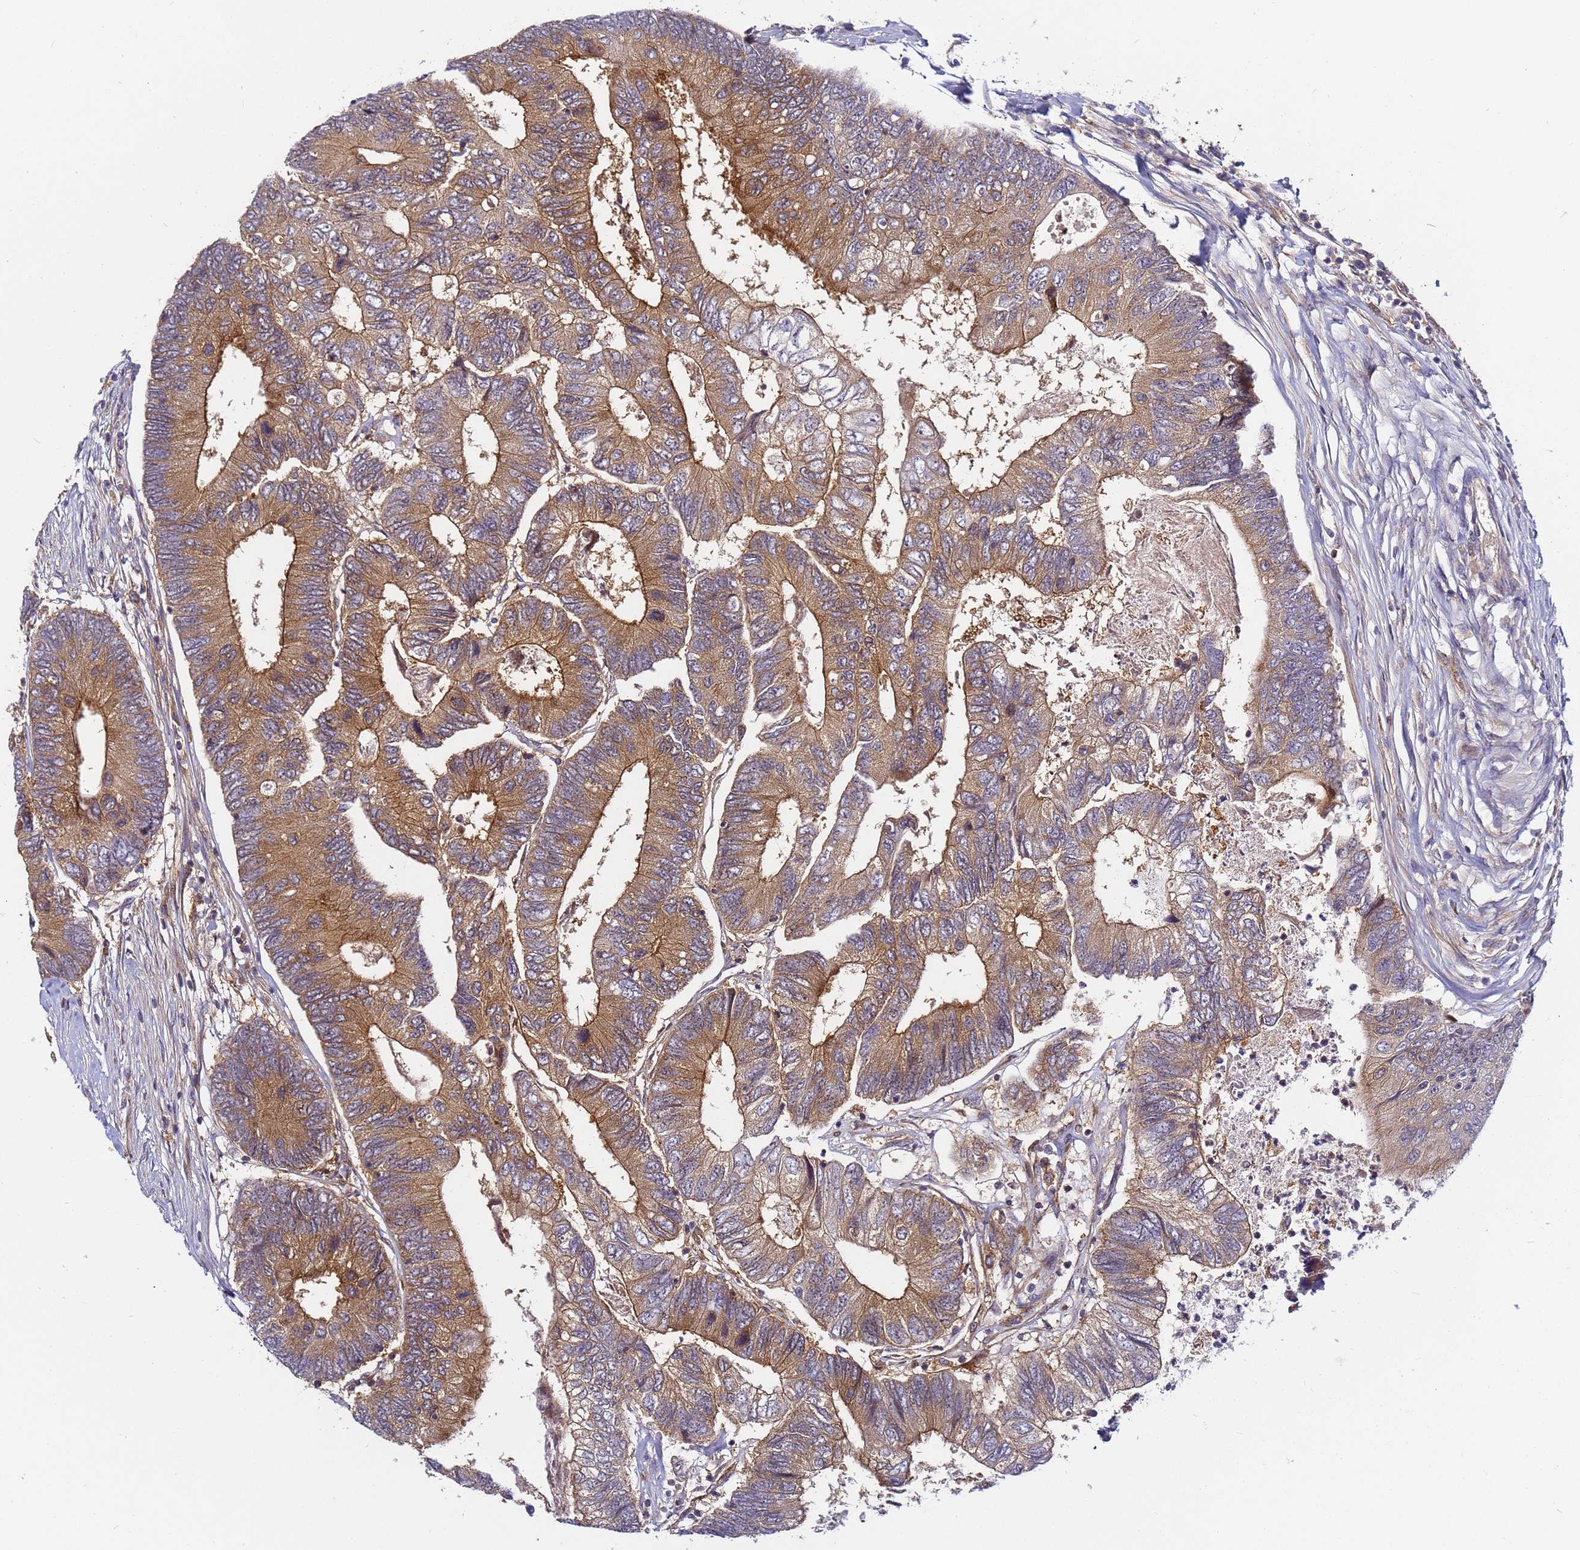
{"staining": {"intensity": "moderate", "quantity": ">75%", "location": "cytoplasmic/membranous"}, "tissue": "colorectal cancer", "cell_type": "Tumor cells", "image_type": "cancer", "snomed": [{"axis": "morphology", "description": "Adenocarcinoma, NOS"}, {"axis": "topography", "description": "Colon"}], "caption": "Protein expression analysis of colorectal cancer (adenocarcinoma) exhibits moderate cytoplasmic/membranous positivity in approximately >75% of tumor cells.", "gene": "CHM", "patient": {"sex": "female", "age": 67}}